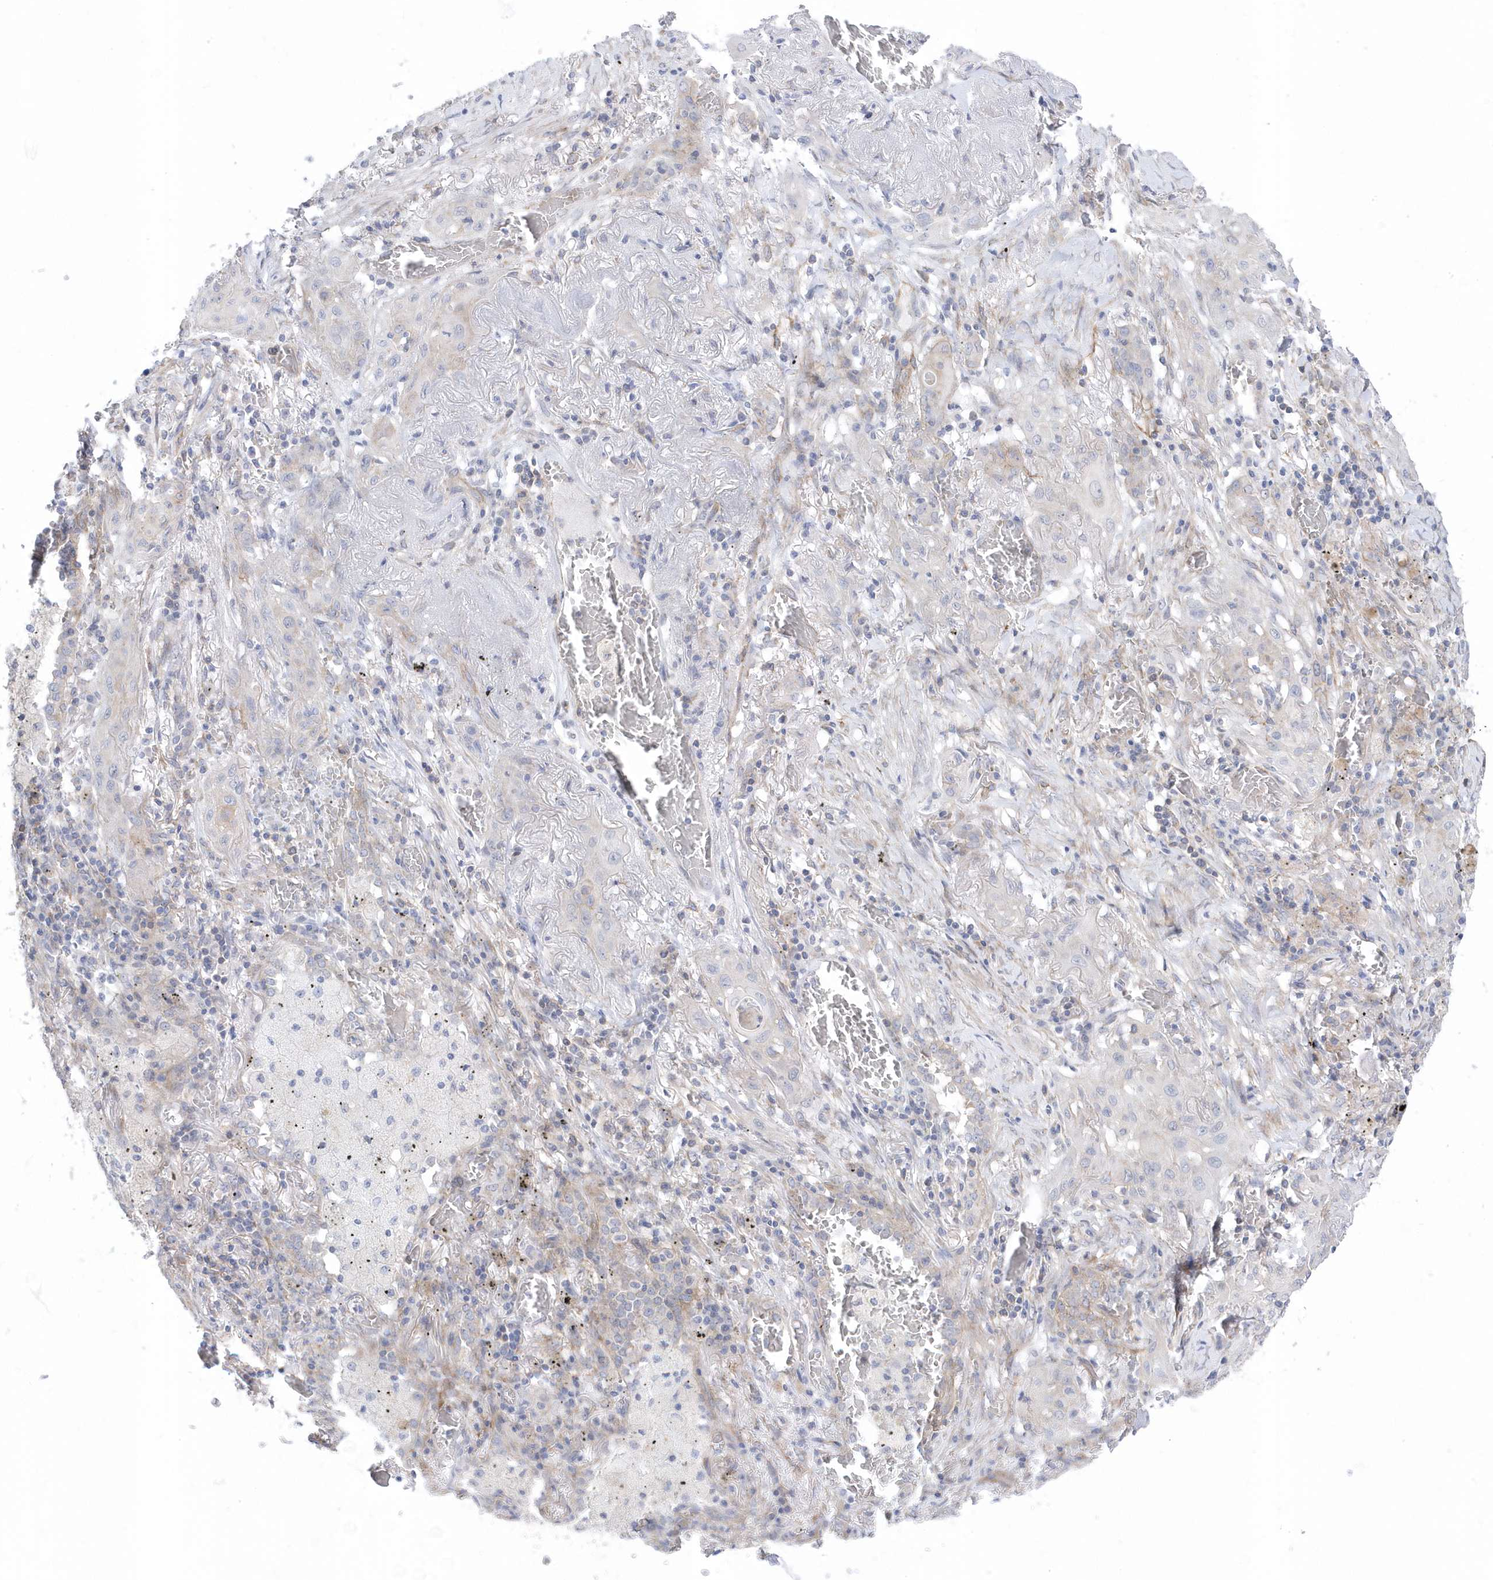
{"staining": {"intensity": "negative", "quantity": "none", "location": "none"}, "tissue": "lung cancer", "cell_type": "Tumor cells", "image_type": "cancer", "snomed": [{"axis": "morphology", "description": "Squamous cell carcinoma, NOS"}, {"axis": "topography", "description": "Lung"}], "caption": "There is no significant expression in tumor cells of lung cancer.", "gene": "ANAPC1", "patient": {"sex": "female", "age": 47}}